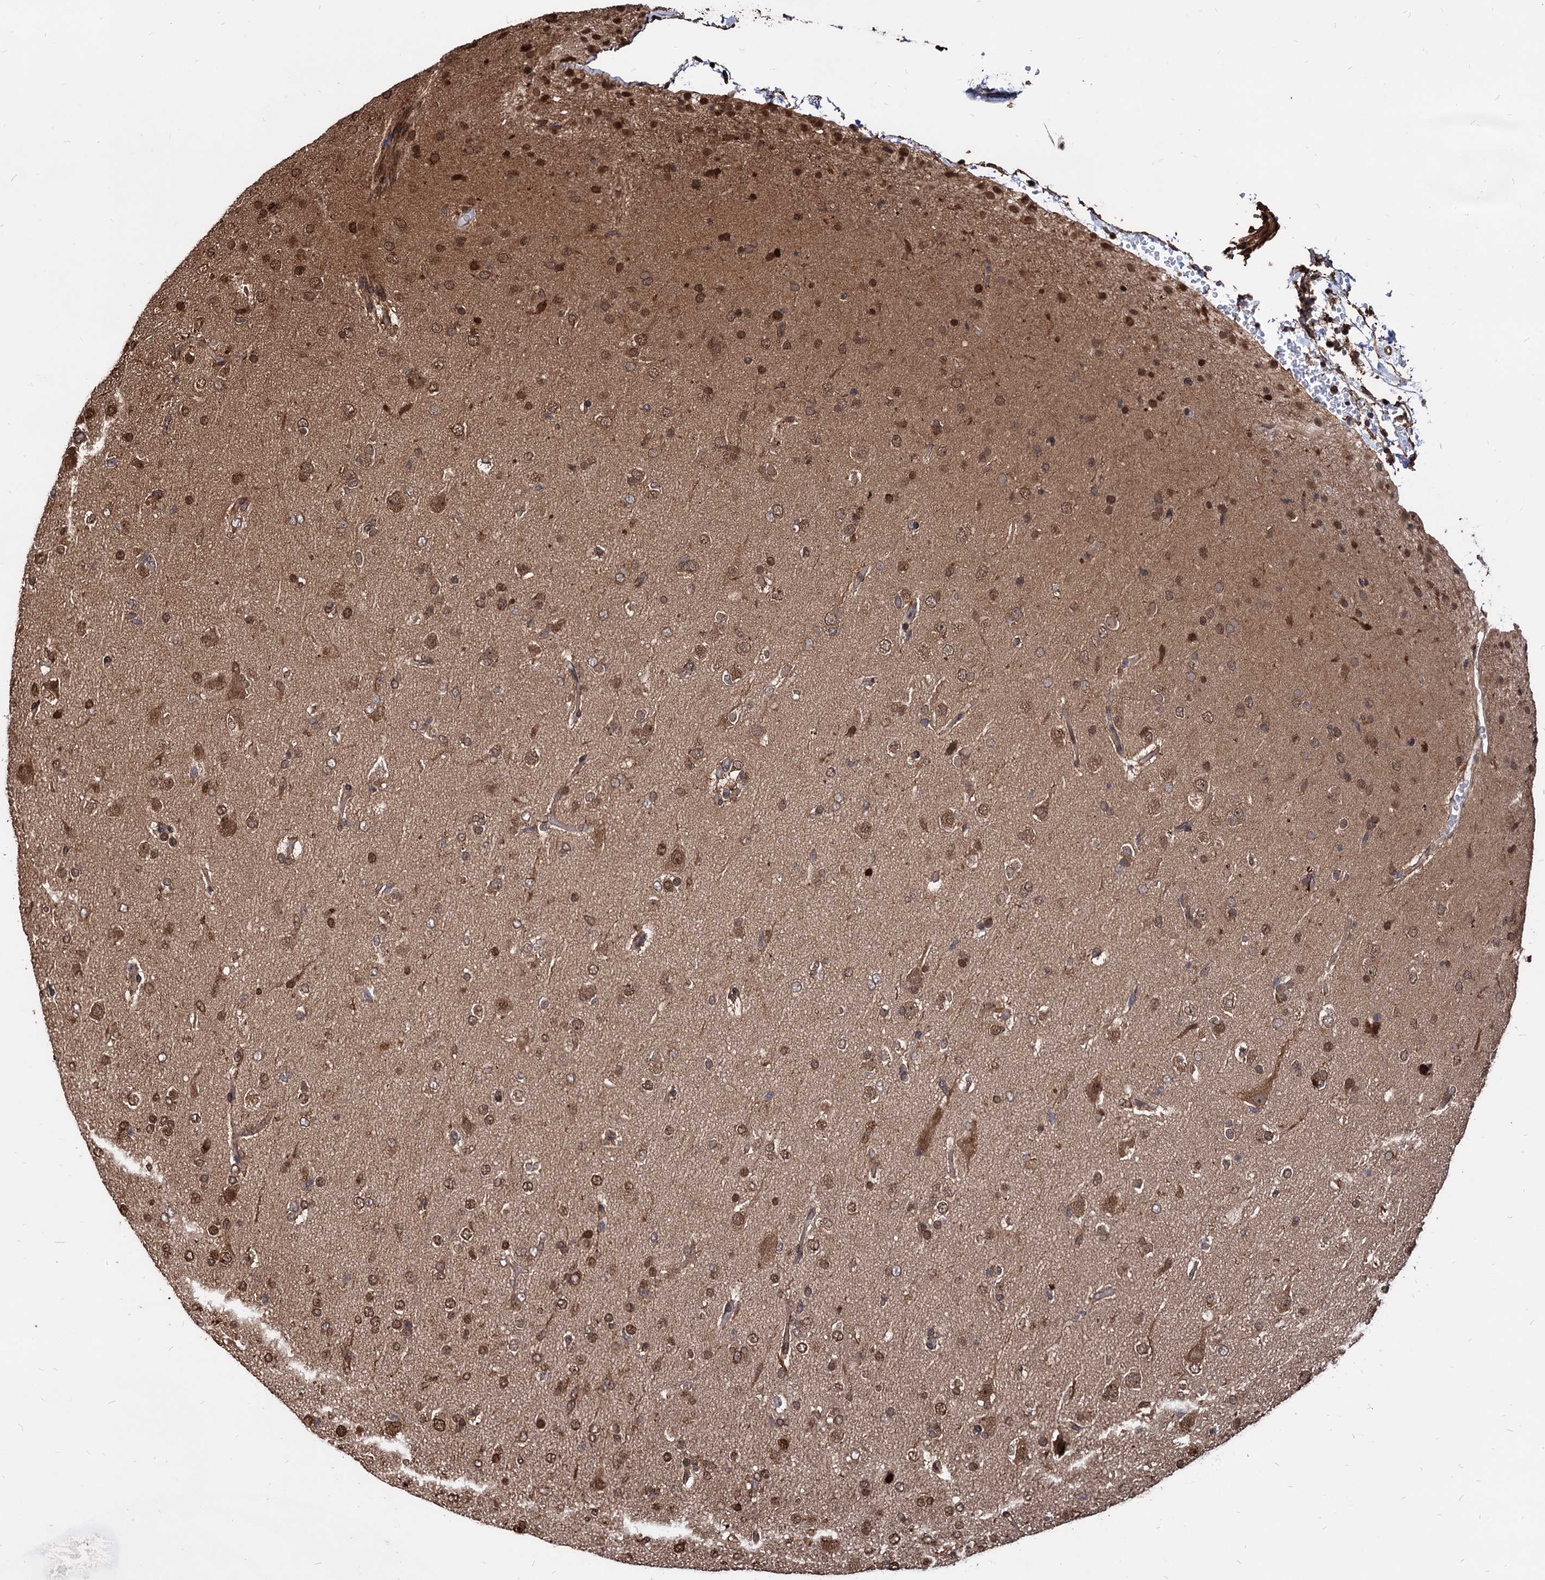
{"staining": {"intensity": "moderate", "quantity": "25%-75%", "location": "cytoplasmic/membranous,nuclear"}, "tissue": "glioma", "cell_type": "Tumor cells", "image_type": "cancer", "snomed": [{"axis": "morphology", "description": "Glioma, malignant, Low grade"}, {"axis": "topography", "description": "Brain"}], "caption": "IHC histopathology image of glioma stained for a protein (brown), which shows medium levels of moderate cytoplasmic/membranous and nuclear staining in about 25%-75% of tumor cells.", "gene": "ANKRD12", "patient": {"sex": "male", "age": 65}}